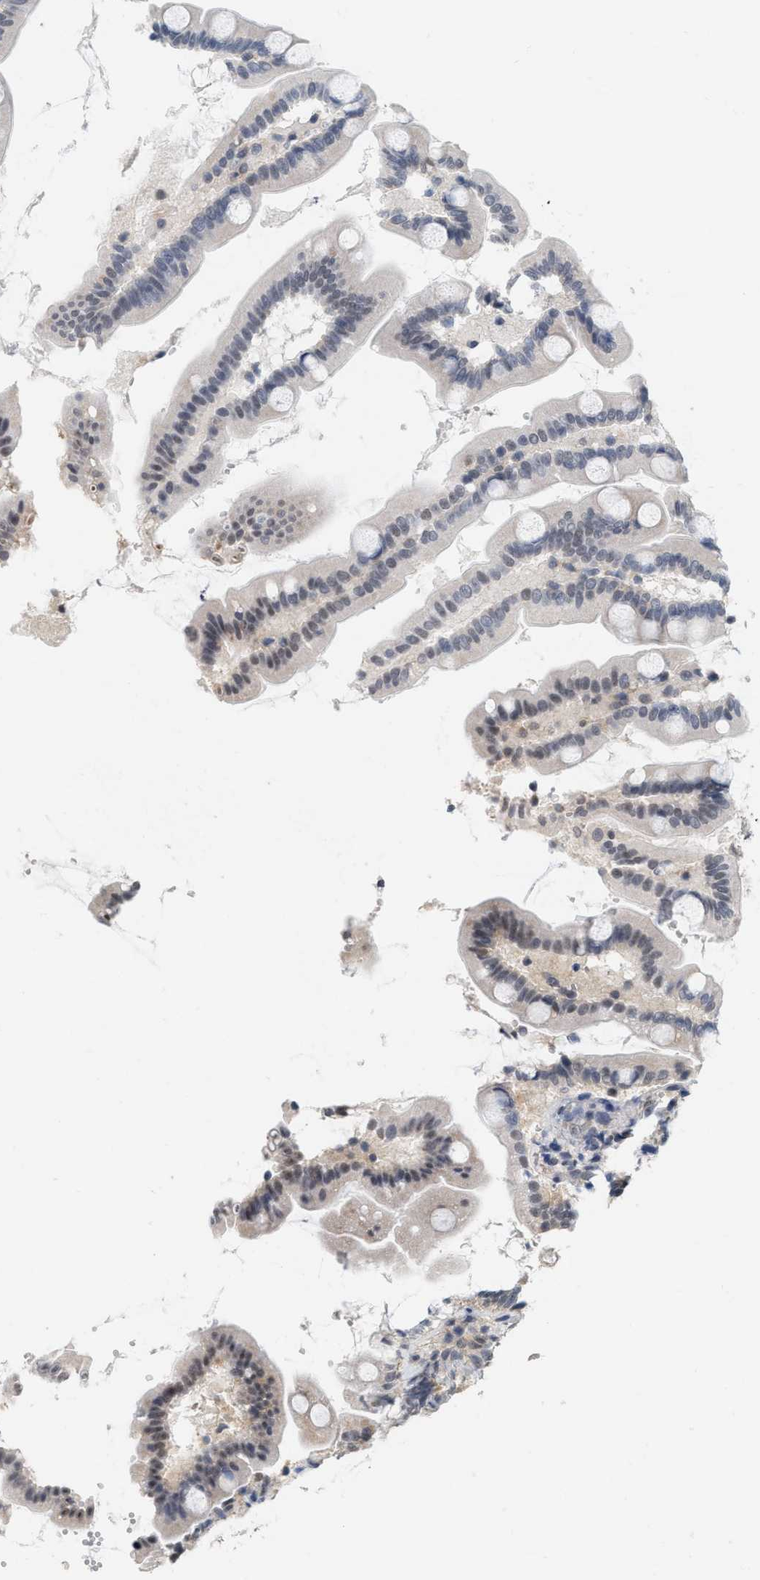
{"staining": {"intensity": "moderate", "quantity": "<25%", "location": "nuclear"}, "tissue": "small intestine", "cell_type": "Glandular cells", "image_type": "normal", "snomed": [{"axis": "morphology", "description": "Normal tissue, NOS"}, {"axis": "topography", "description": "Small intestine"}], "caption": "Immunohistochemical staining of normal small intestine displays low levels of moderate nuclear expression in about <25% of glandular cells.", "gene": "RUVBL1", "patient": {"sex": "female", "age": 56}}